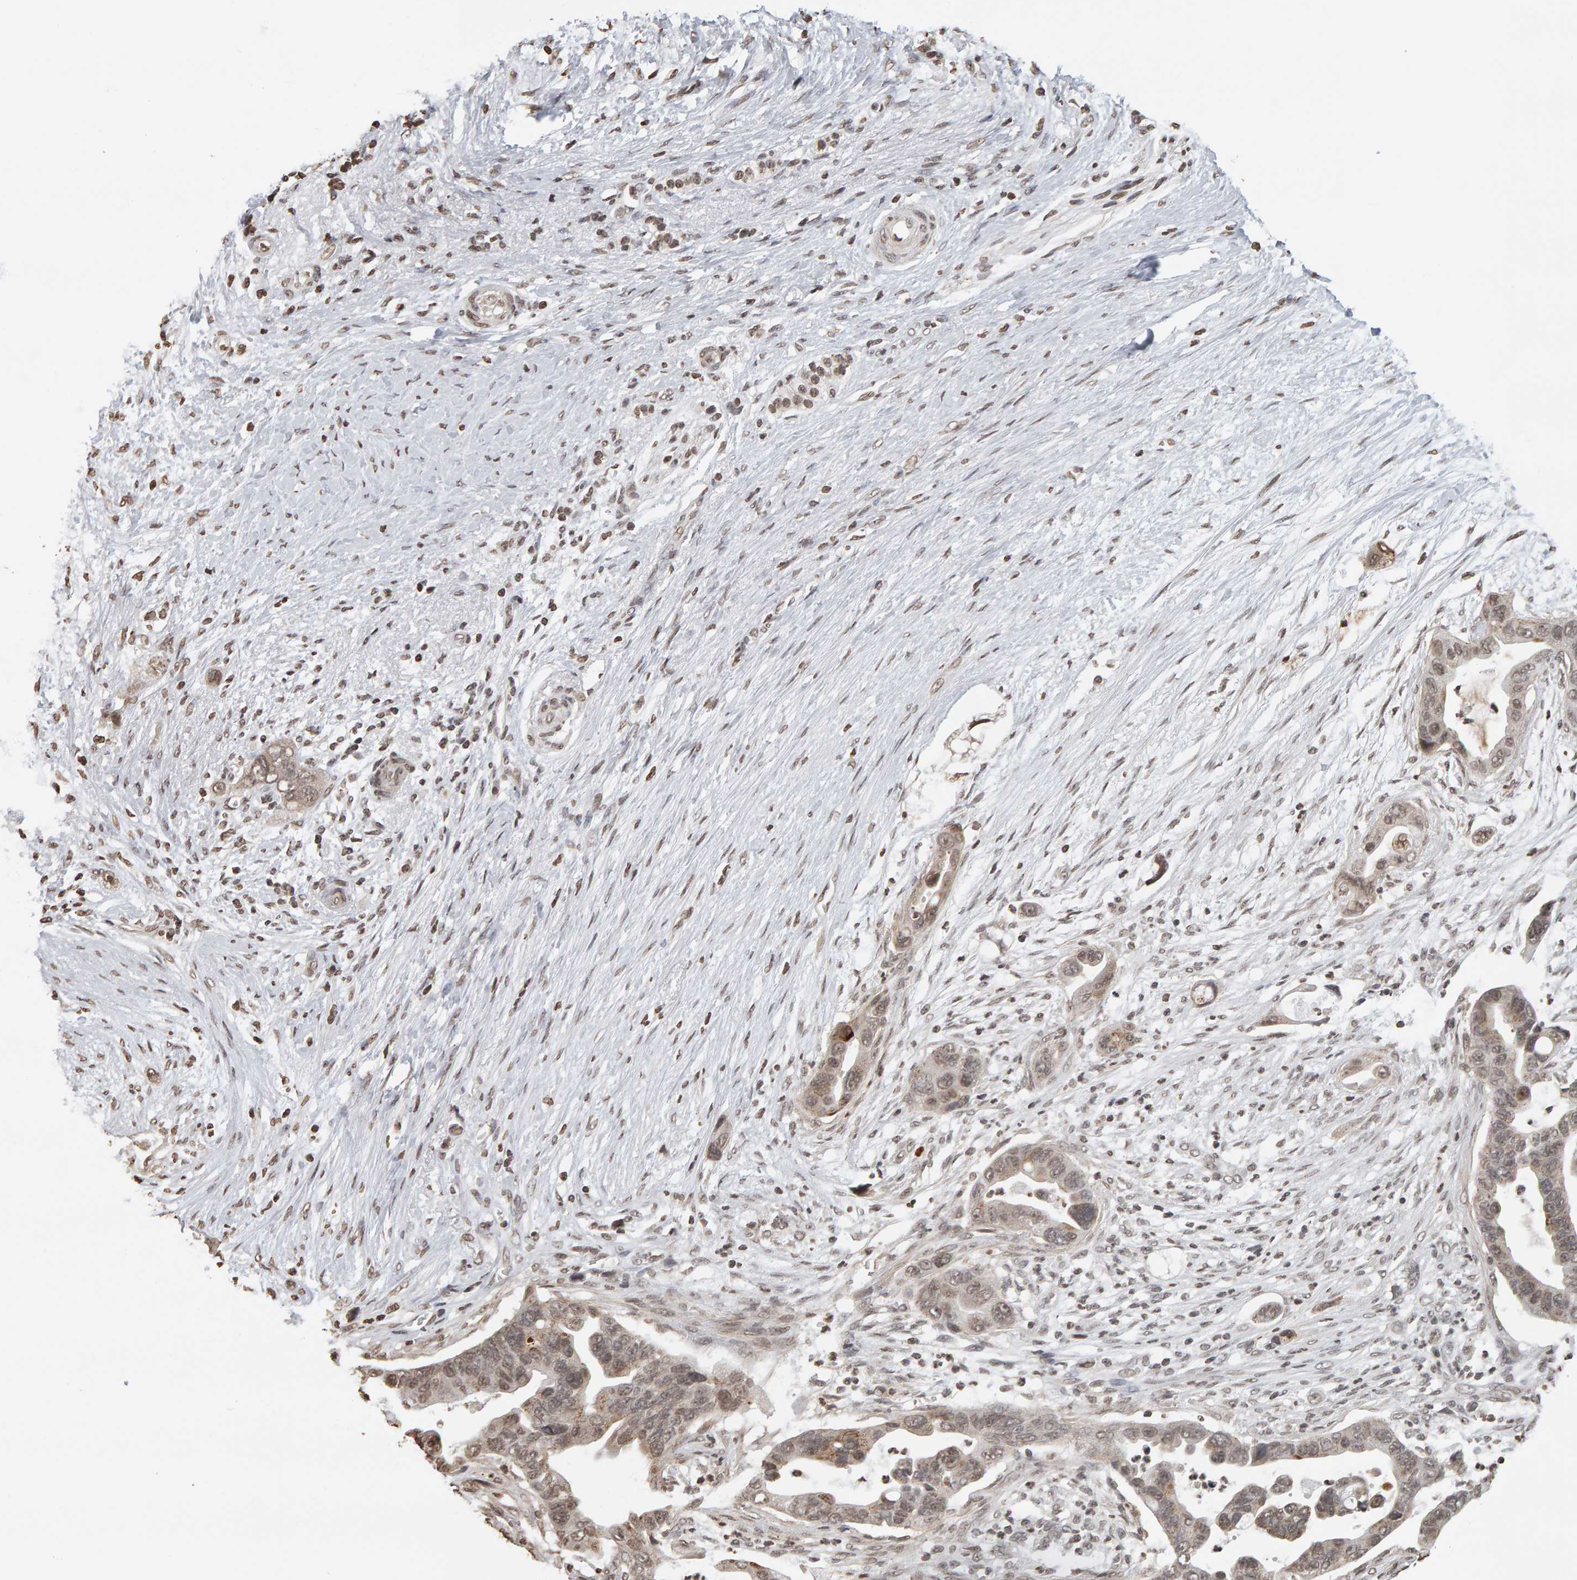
{"staining": {"intensity": "weak", "quantity": ">75%", "location": "nuclear"}, "tissue": "pancreatic cancer", "cell_type": "Tumor cells", "image_type": "cancer", "snomed": [{"axis": "morphology", "description": "Adenocarcinoma, NOS"}, {"axis": "topography", "description": "Pancreas"}], "caption": "High-power microscopy captured an immunohistochemistry image of adenocarcinoma (pancreatic), revealing weak nuclear expression in about >75% of tumor cells. The staining was performed using DAB (3,3'-diaminobenzidine), with brown indicating positive protein expression. Nuclei are stained blue with hematoxylin.", "gene": "AFF4", "patient": {"sex": "female", "age": 72}}